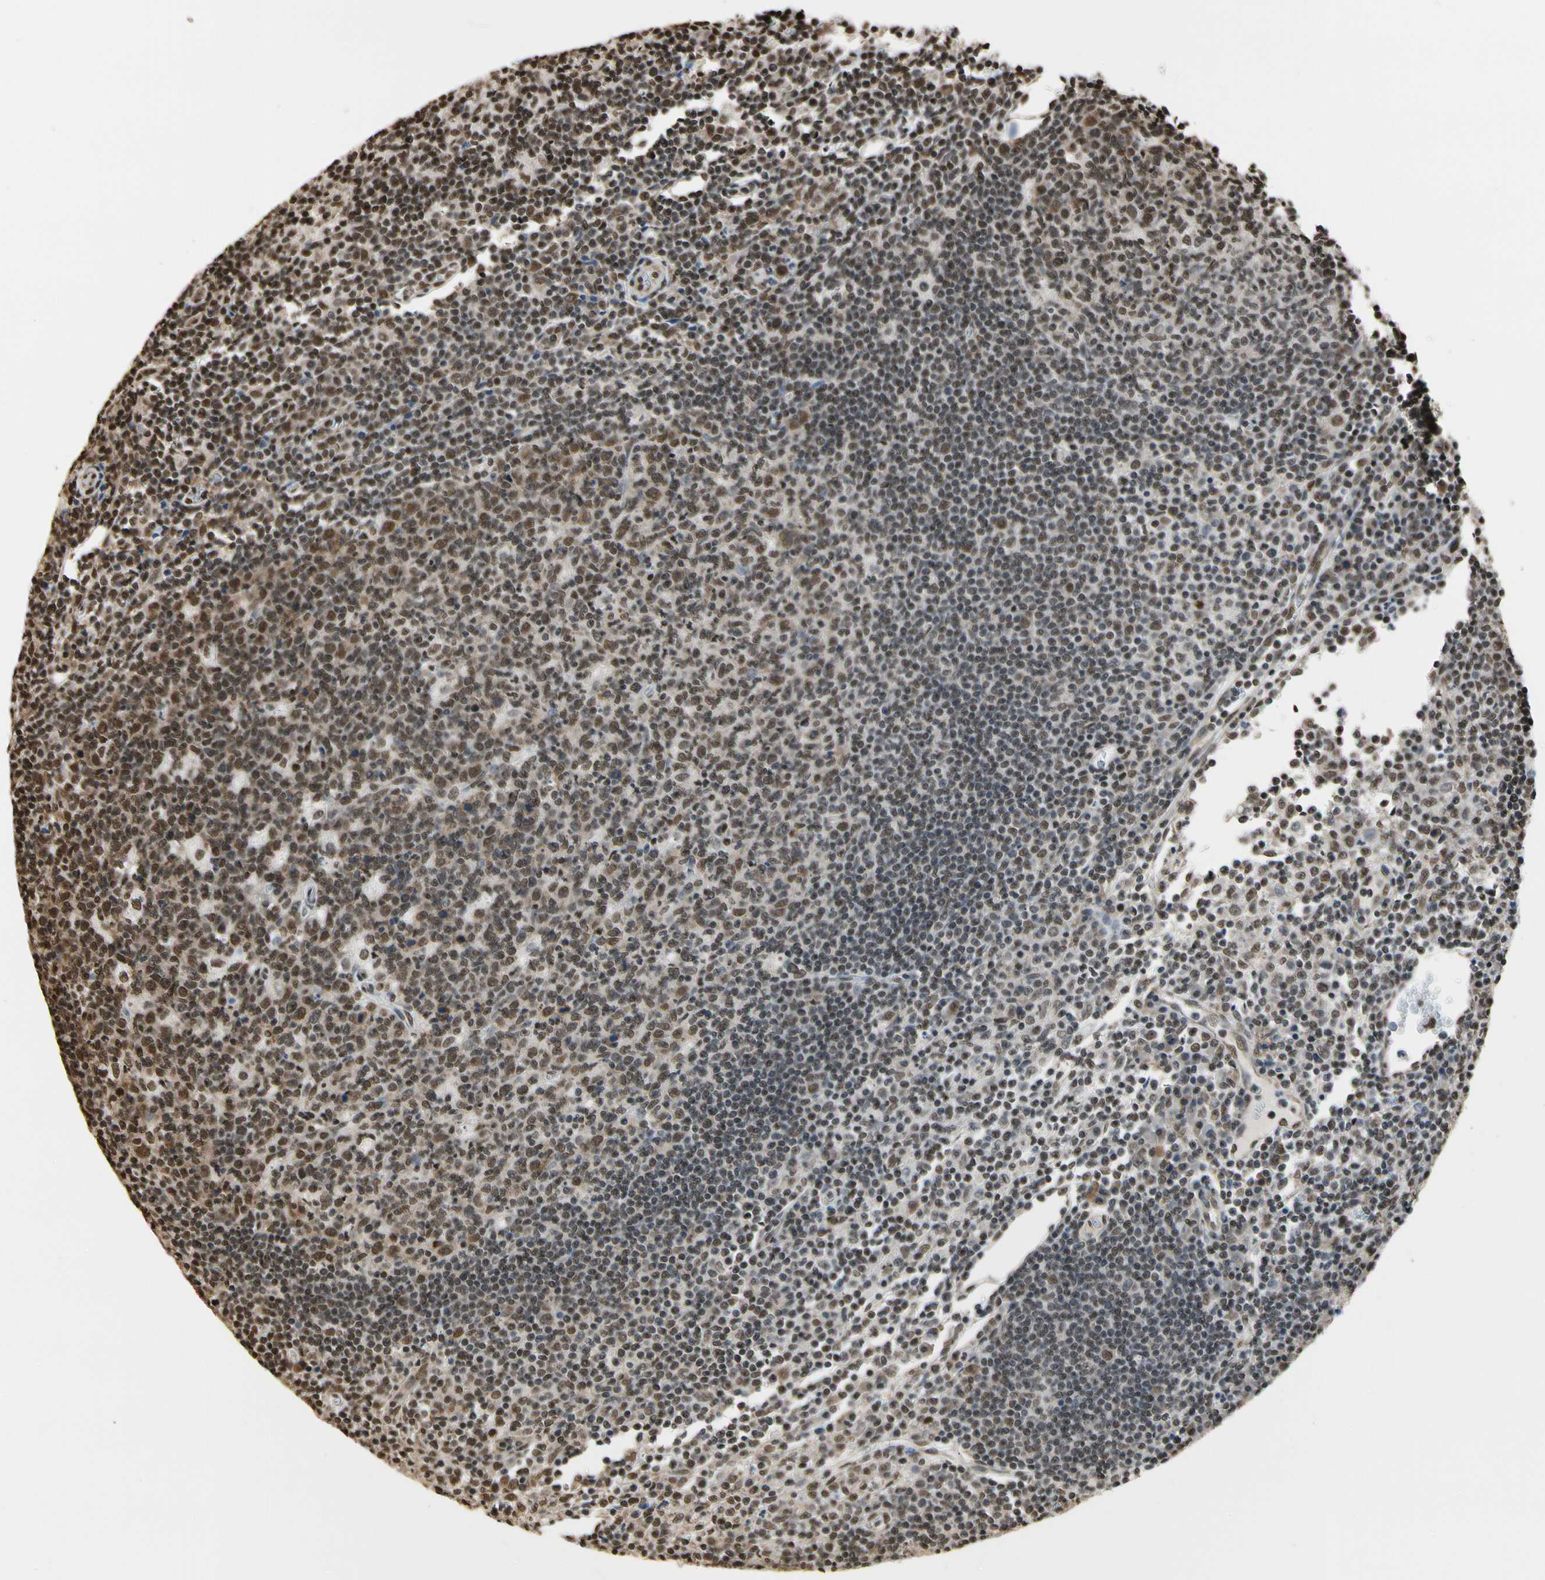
{"staining": {"intensity": "strong", "quantity": ">75%", "location": "nuclear"}, "tissue": "lymph node", "cell_type": "Germinal center cells", "image_type": "normal", "snomed": [{"axis": "morphology", "description": "Normal tissue, NOS"}, {"axis": "morphology", "description": "Inflammation, NOS"}, {"axis": "topography", "description": "Lymph node"}], "caption": "A high-resolution photomicrograph shows immunohistochemistry (IHC) staining of benign lymph node, which demonstrates strong nuclear staining in approximately >75% of germinal center cells. (IHC, brightfield microscopy, high magnification).", "gene": "HNRNPK", "patient": {"sex": "male", "age": 55}}